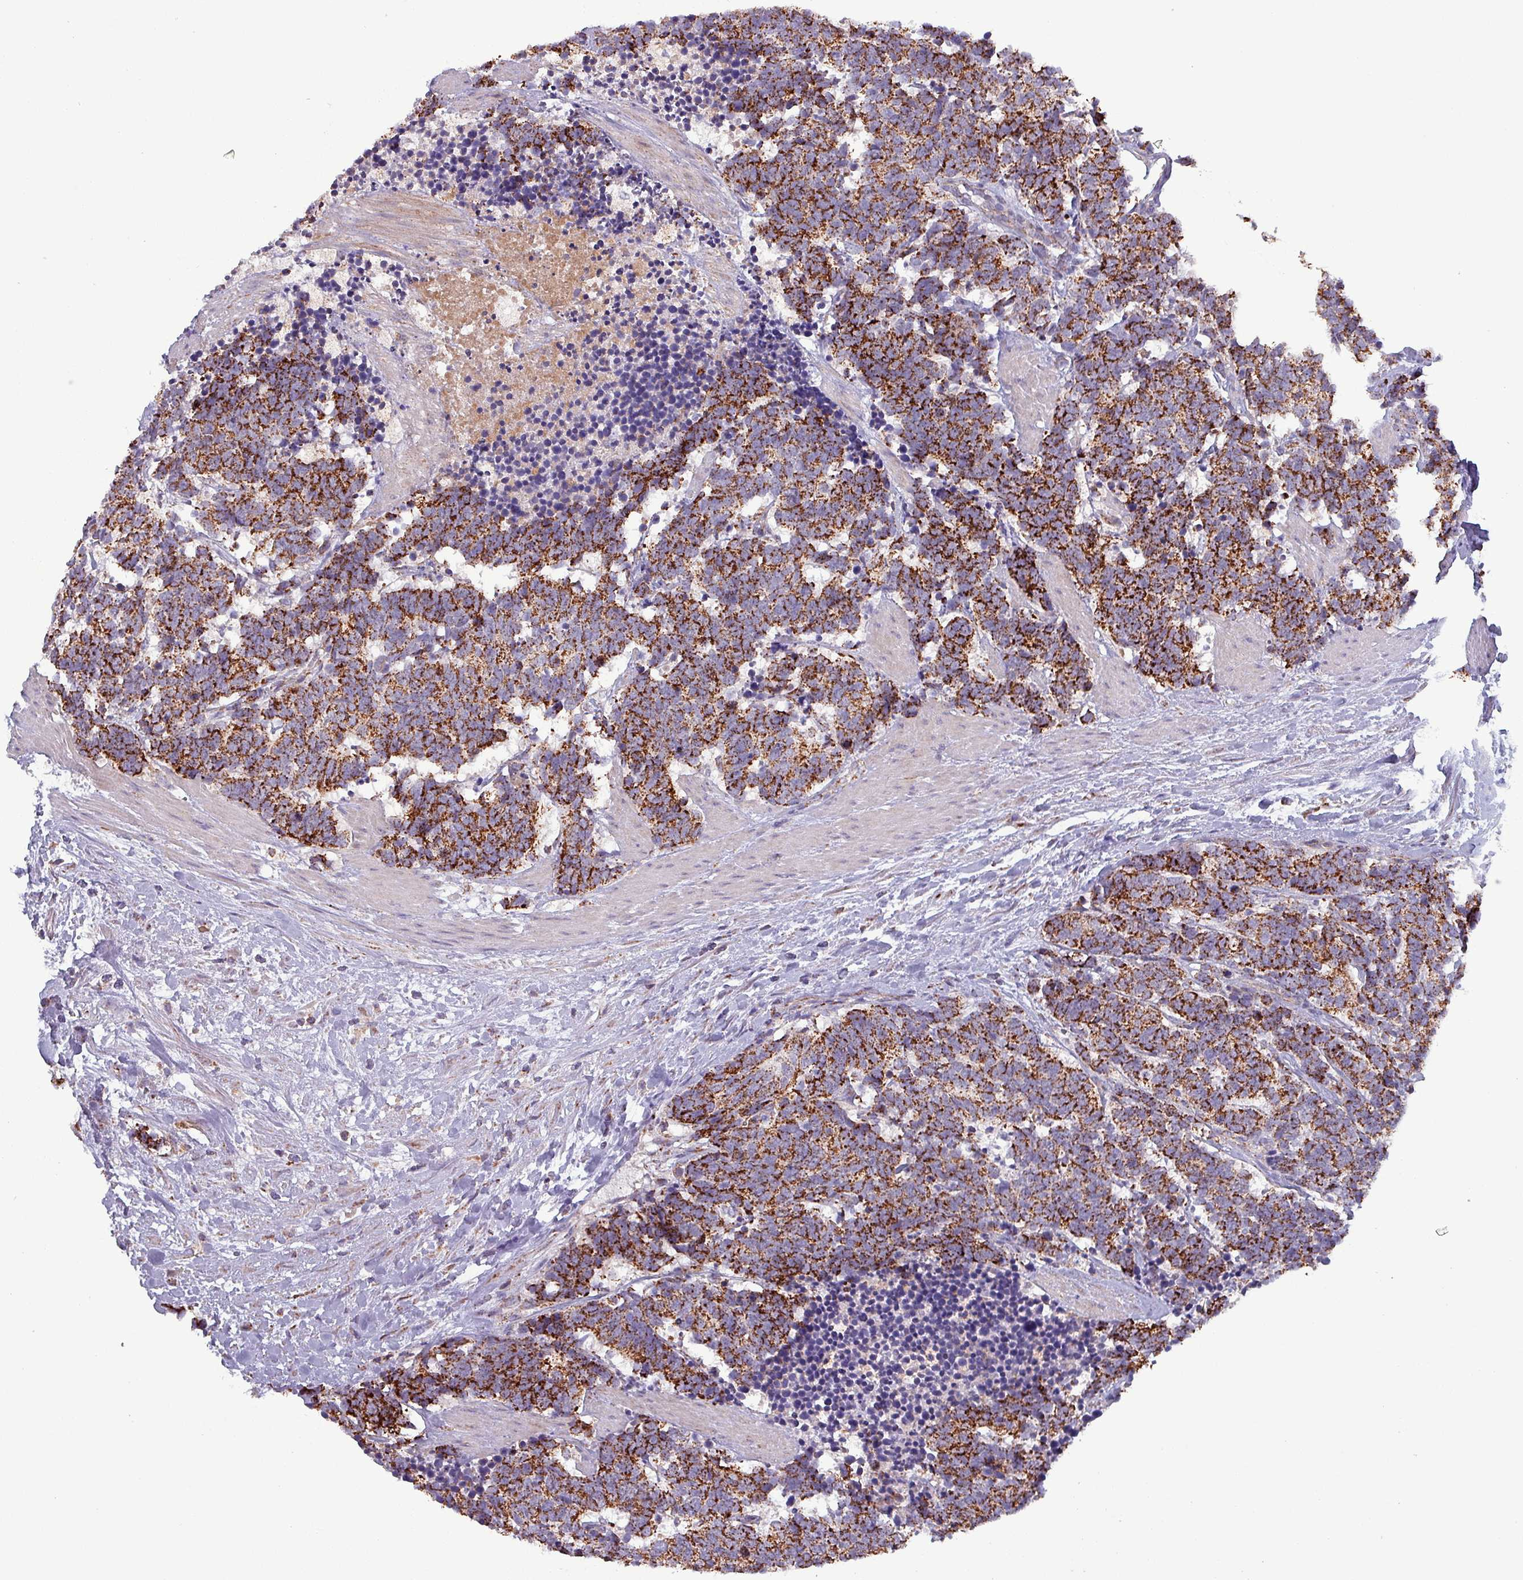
{"staining": {"intensity": "strong", "quantity": ">75%", "location": "cytoplasmic/membranous"}, "tissue": "carcinoid", "cell_type": "Tumor cells", "image_type": "cancer", "snomed": [{"axis": "morphology", "description": "Carcinoma, NOS"}, {"axis": "morphology", "description": "Carcinoid, malignant, NOS"}, {"axis": "topography", "description": "Prostate"}], "caption": "Strong cytoplasmic/membranous positivity for a protein is seen in approximately >75% of tumor cells of carcinoid using IHC.", "gene": "ZNF322", "patient": {"sex": "male", "age": 57}}